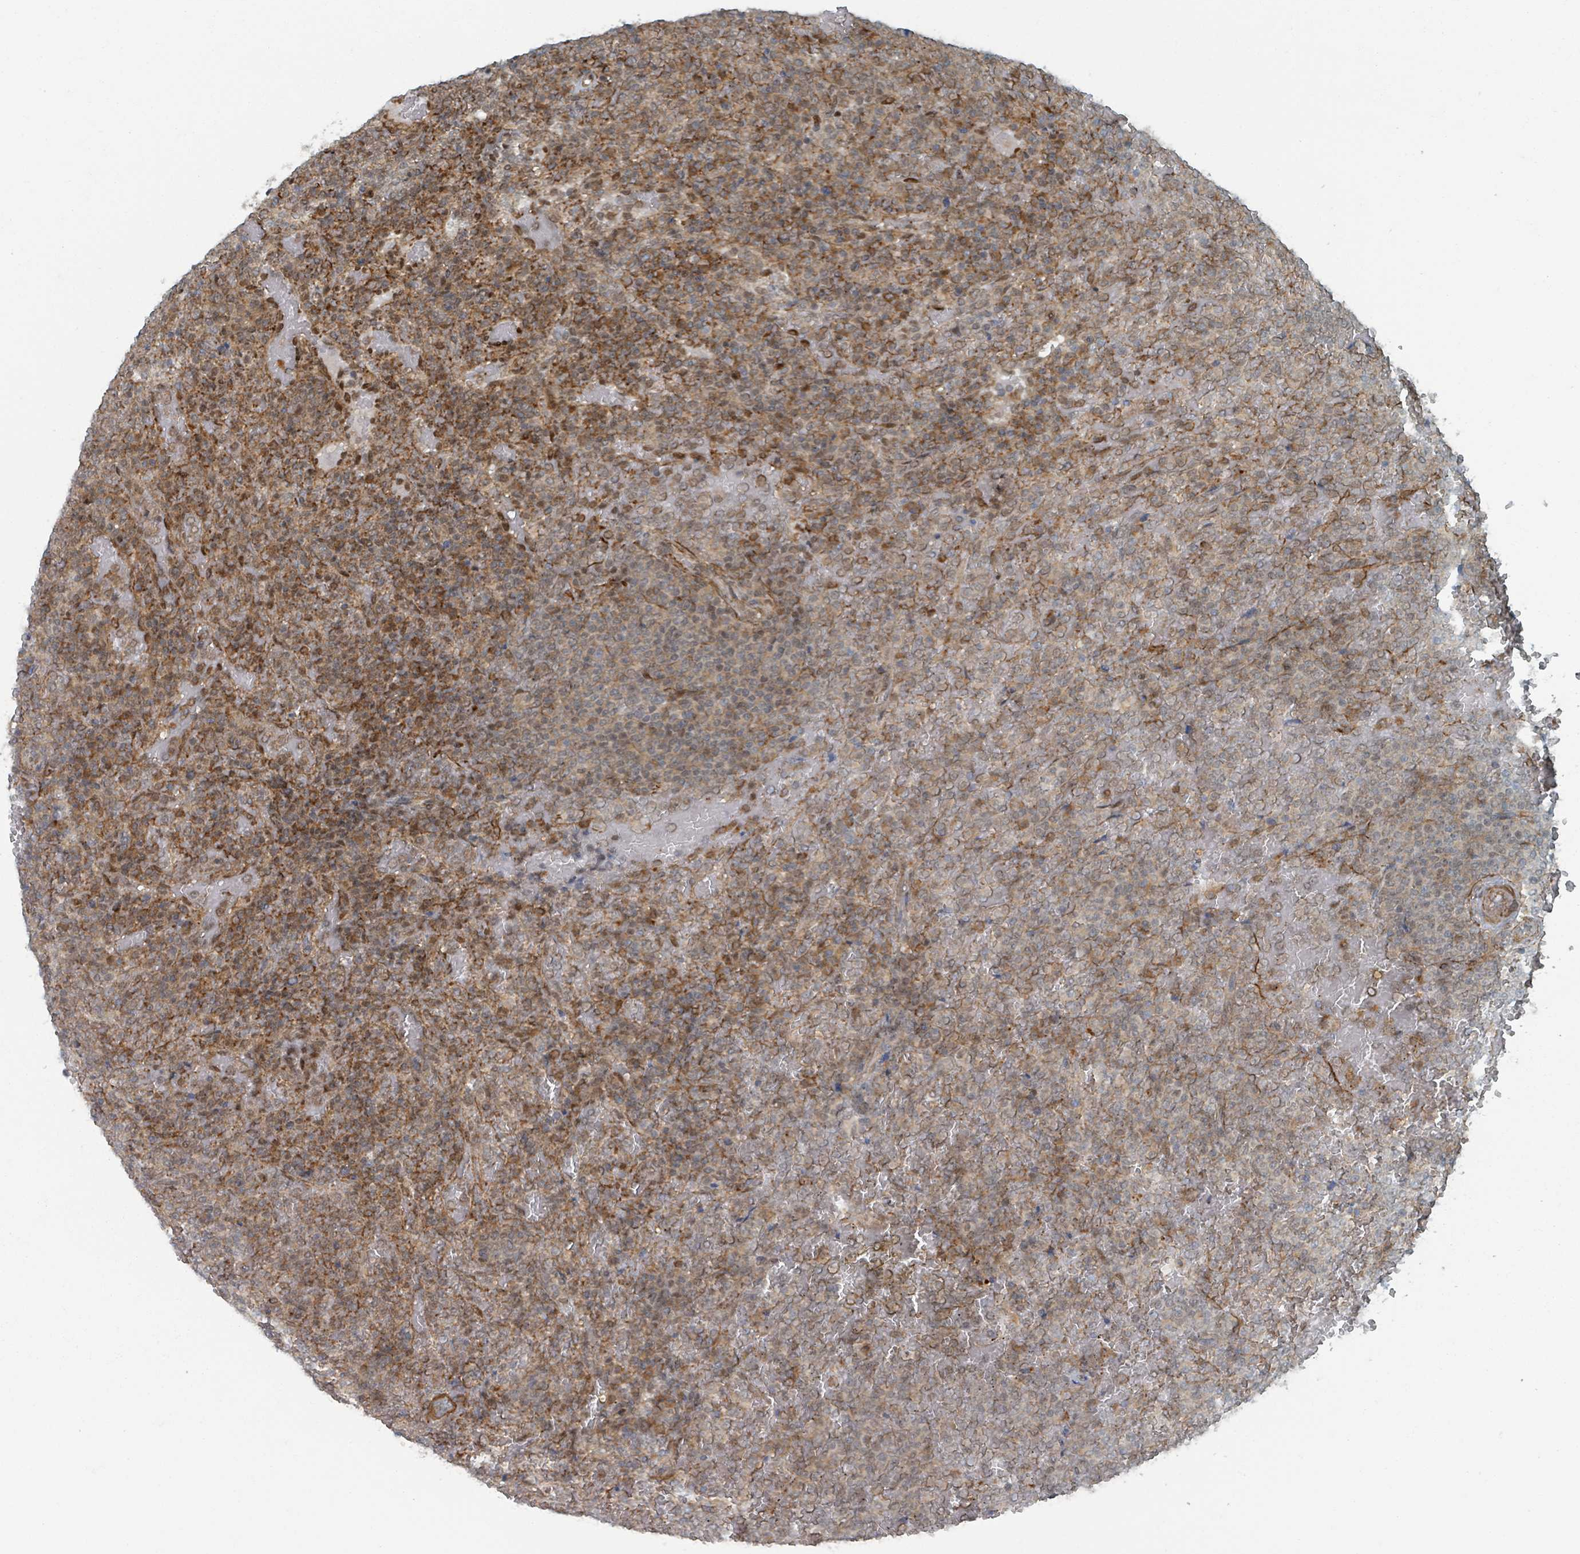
{"staining": {"intensity": "moderate", "quantity": "25%-75%", "location": "cytoplasmic/membranous"}, "tissue": "lymphoma", "cell_type": "Tumor cells", "image_type": "cancer", "snomed": [{"axis": "morphology", "description": "Malignant lymphoma, non-Hodgkin's type, Low grade"}, {"axis": "topography", "description": "Spleen"}], "caption": "A medium amount of moderate cytoplasmic/membranous expression is seen in about 25%-75% of tumor cells in lymphoma tissue.", "gene": "RHPN2", "patient": {"sex": "male", "age": 60}}